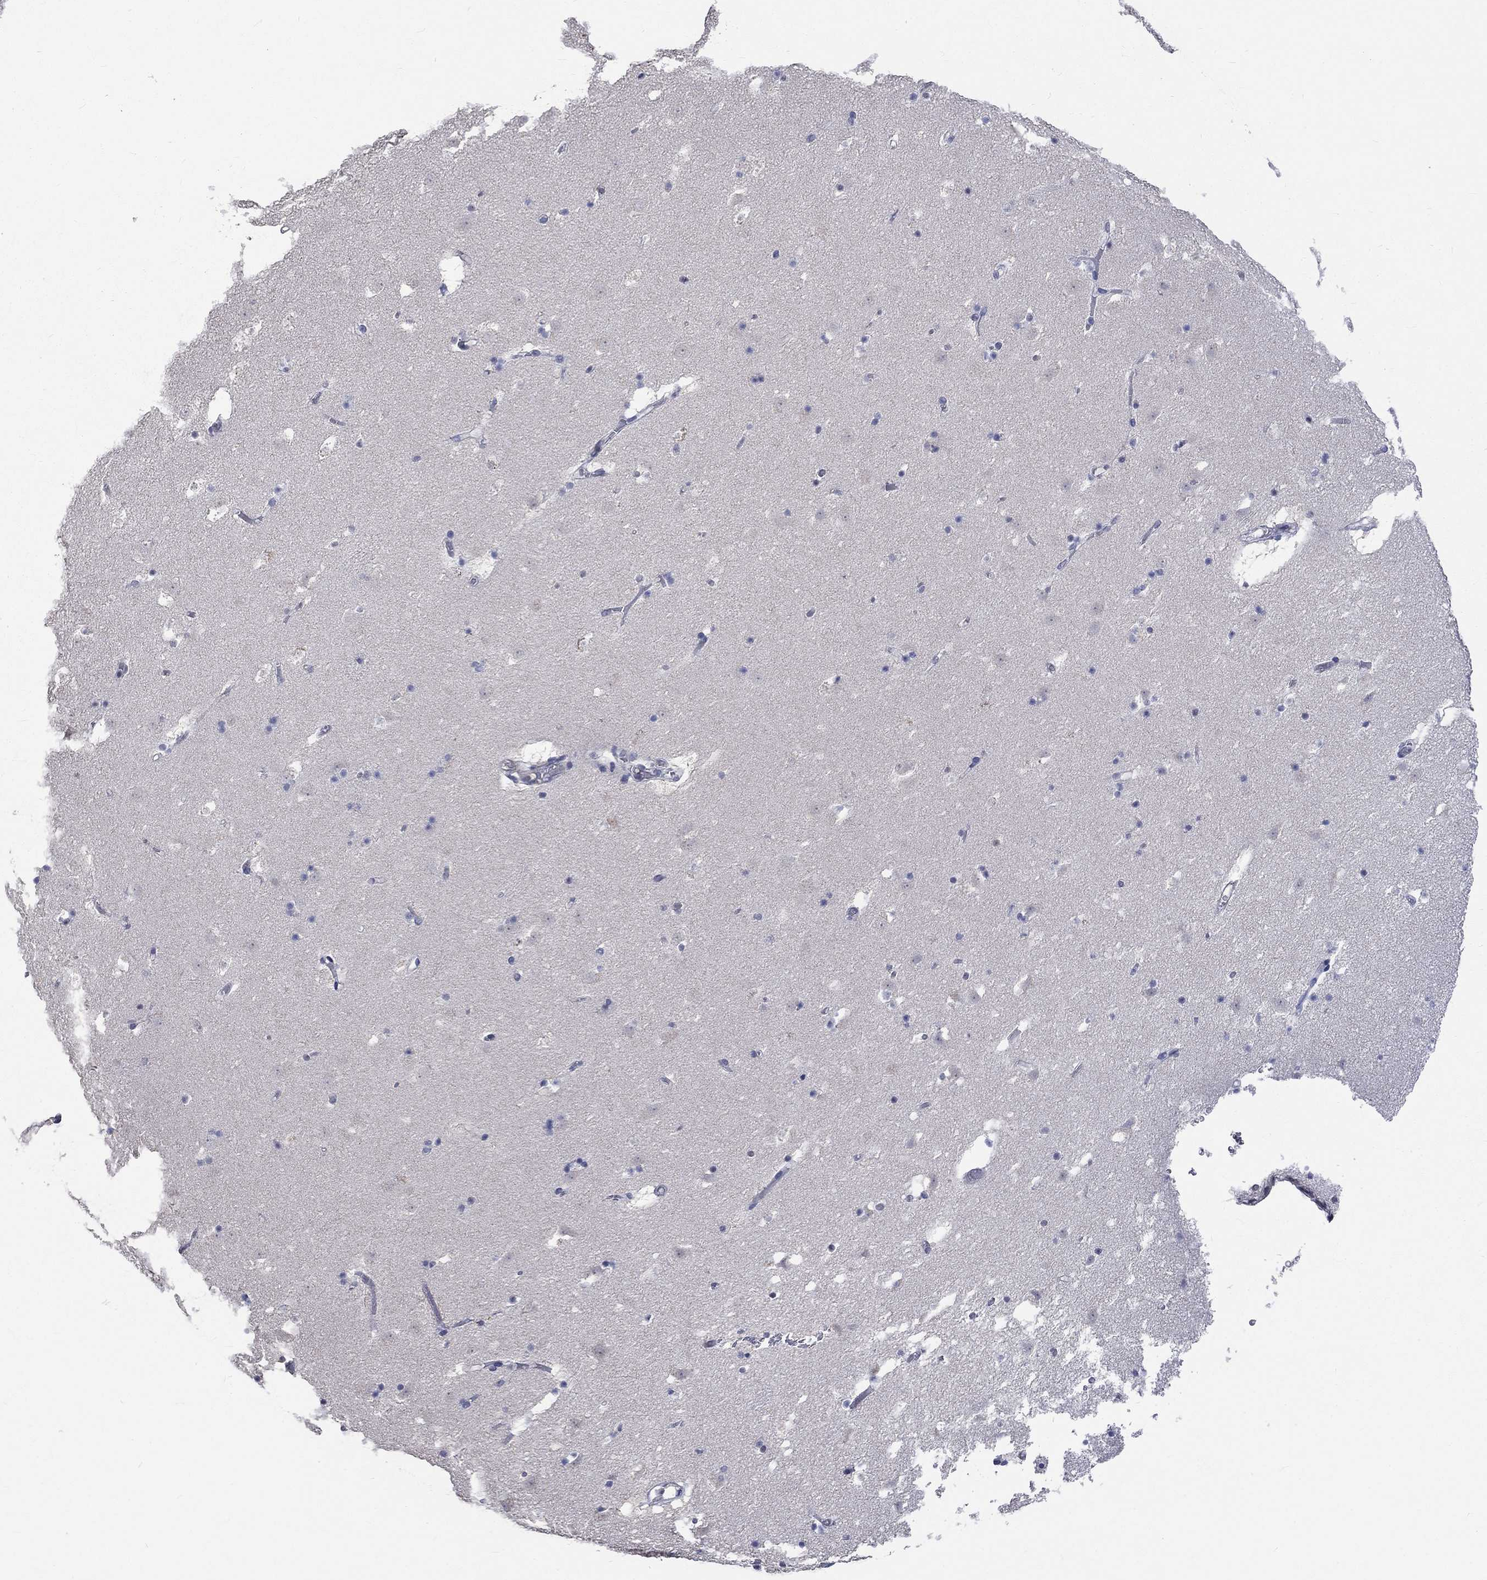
{"staining": {"intensity": "moderate", "quantity": "<25%", "location": "nuclear"}, "tissue": "caudate", "cell_type": "Glial cells", "image_type": "normal", "snomed": [{"axis": "morphology", "description": "Normal tissue, NOS"}, {"axis": "topography", "description": "Lateral ventricle wall"}], "caption": "Protein expression analysis of normal human caudate reveals moderate nuclear staining in about <25% of glial cells. (IHC, brightfield microscopy, high magnification).", "gene": "ZBTB18", "patient": {"sex": "female", "age": 42}}